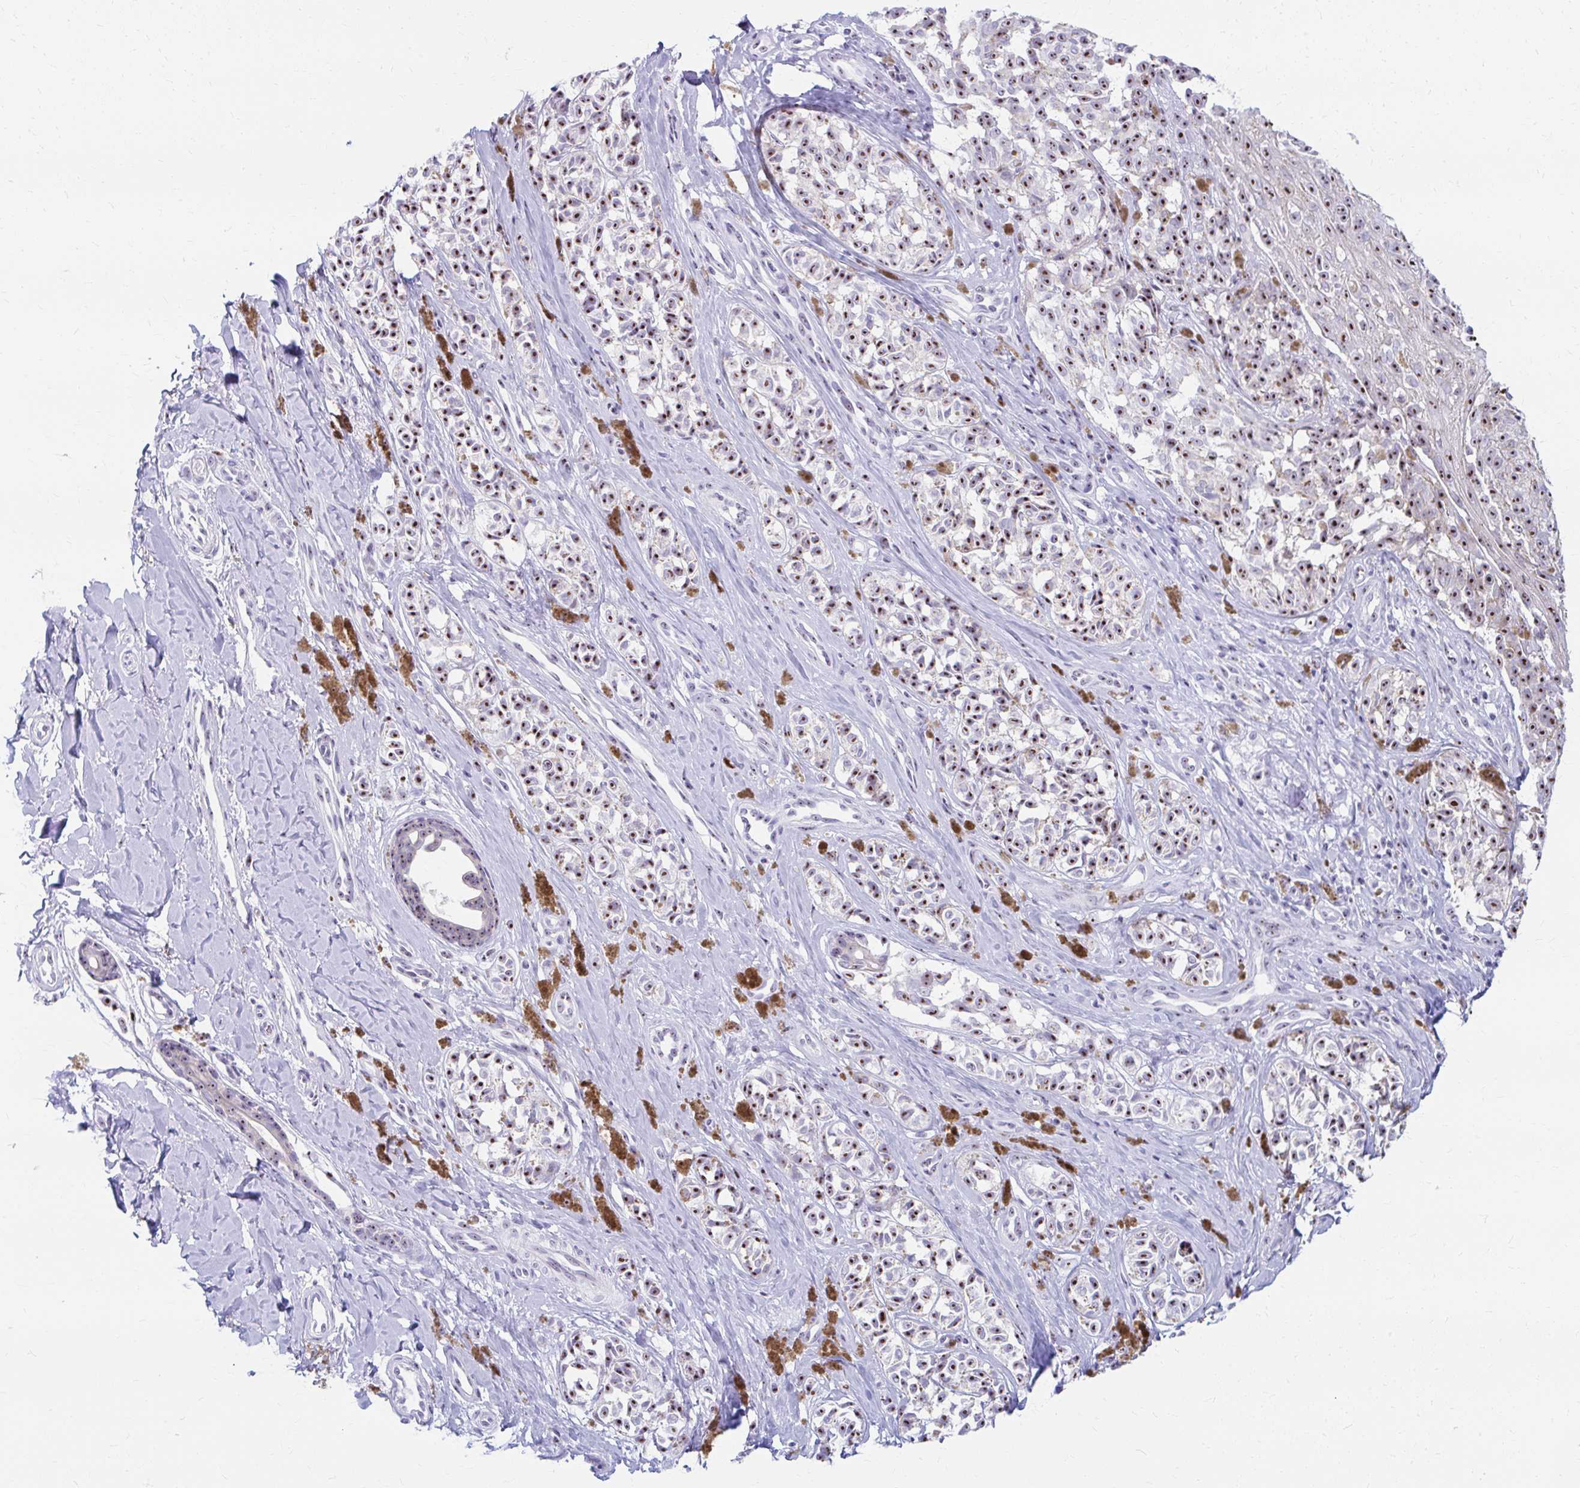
{"staining": {"intensity": "moderate", "quantity": ">75%", "location": "nuclear"}, "tissue": "melanoma", "cell_type": "Tumor cells", "image_type": "cancer", "snomed": [{"axis": "morphology", "description": "Malignant melanoma, NOS"}, {"axis": "topography", "description": "Skin"}], "caption": "Melanoma stained for a protein shows moderate nuclear positivity in tumor cells. (Stains: DAB in brown, nuclei in blue, Microscopy: brightfield microscopy at high magnification).", "gene": "FTSJ3", "patient": {"sex": "female", "age": 65}}